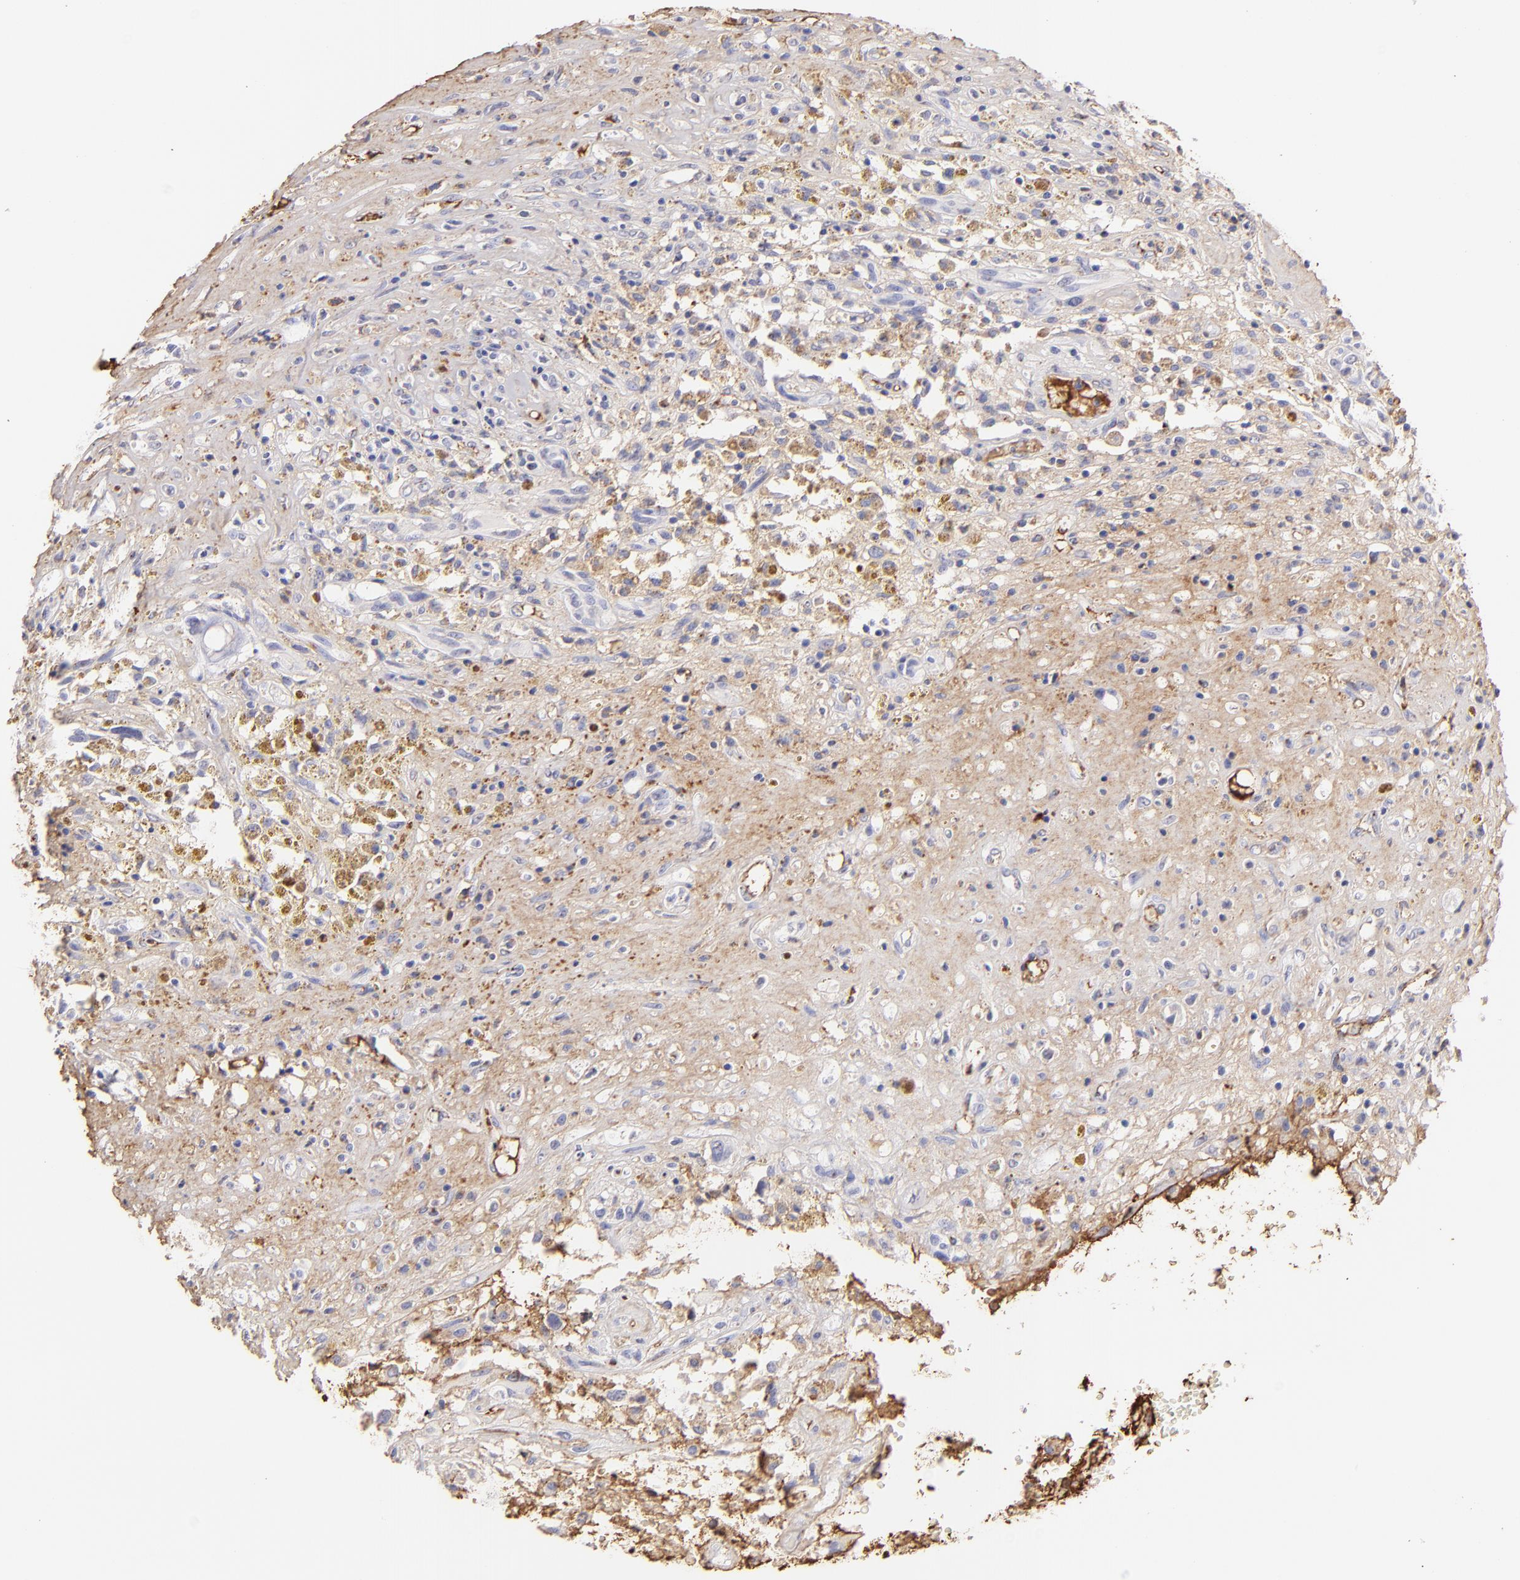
{"staining": {"intensity": "negative", "quantity": "none", "location": "none"}, "tissue": "glioma", "cell_type": "Tumor cells", "image_type": "cancer", "snomed": [{"axis": "morphology", "description": "Glioma, malignant, High grade"}, {"axis": "topography", "description": "Brain"}], "caption": "Tumor cells show no significant positivity in glioma.", "gene": "FGB", "patient": {"sex": "male", "age": 66}}